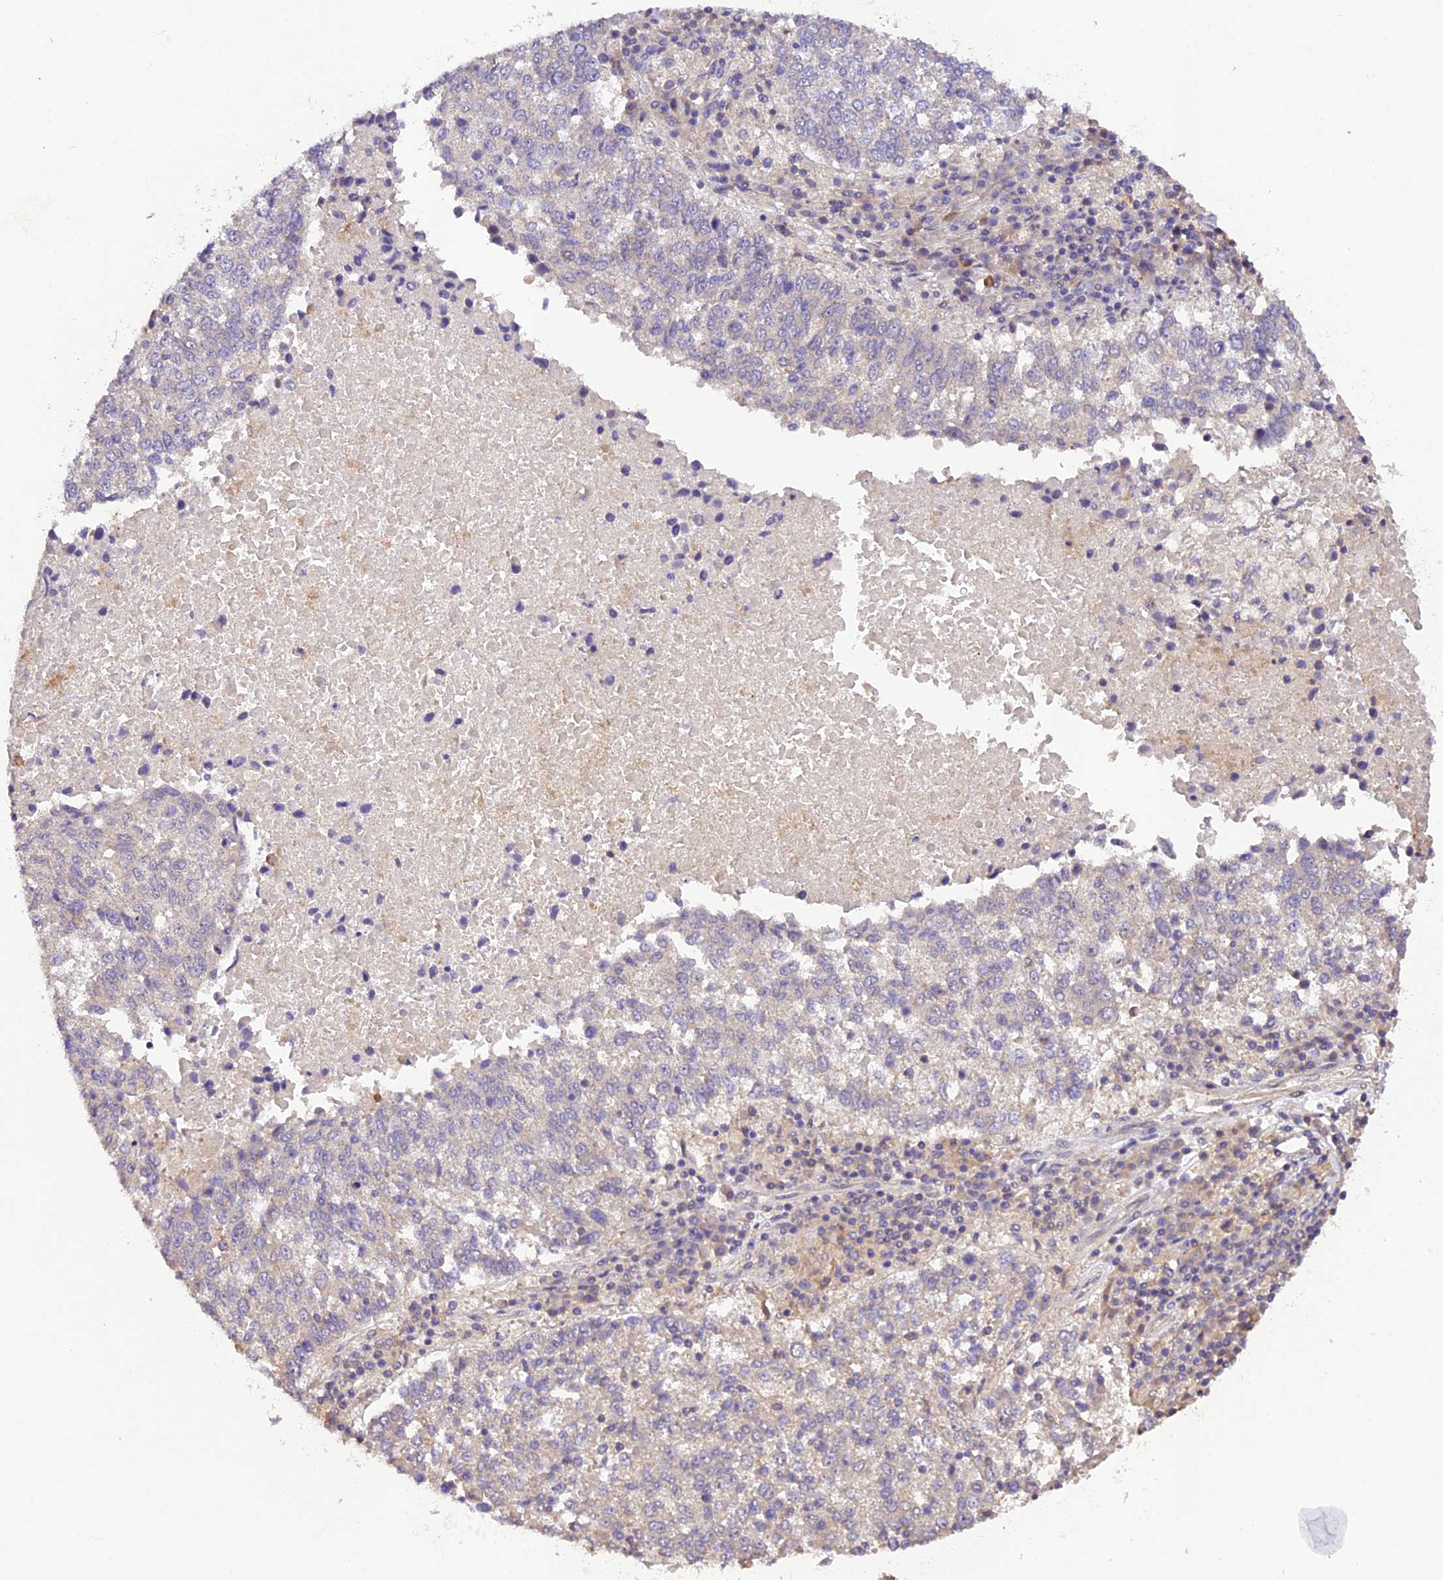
{"staining": {"intensity": "negative", "quantity": "none", "location": "none"}, "tissue": "lung cancer", "cell_type": "Tumor cells", "image_type": "cancer", "snomed": [{"axis": "morphology", "description": "Squamous cell carcinoma, NOS"}, {"axis": "topography", "description": "Lung"}], "caption": "Lung cancer (squamous cell carcinoma) was stained to show a protein in brown. There is no significant expression in tumor cells.", "gene": "DGKH", "patient": {"sex": "male", "age": 73}}